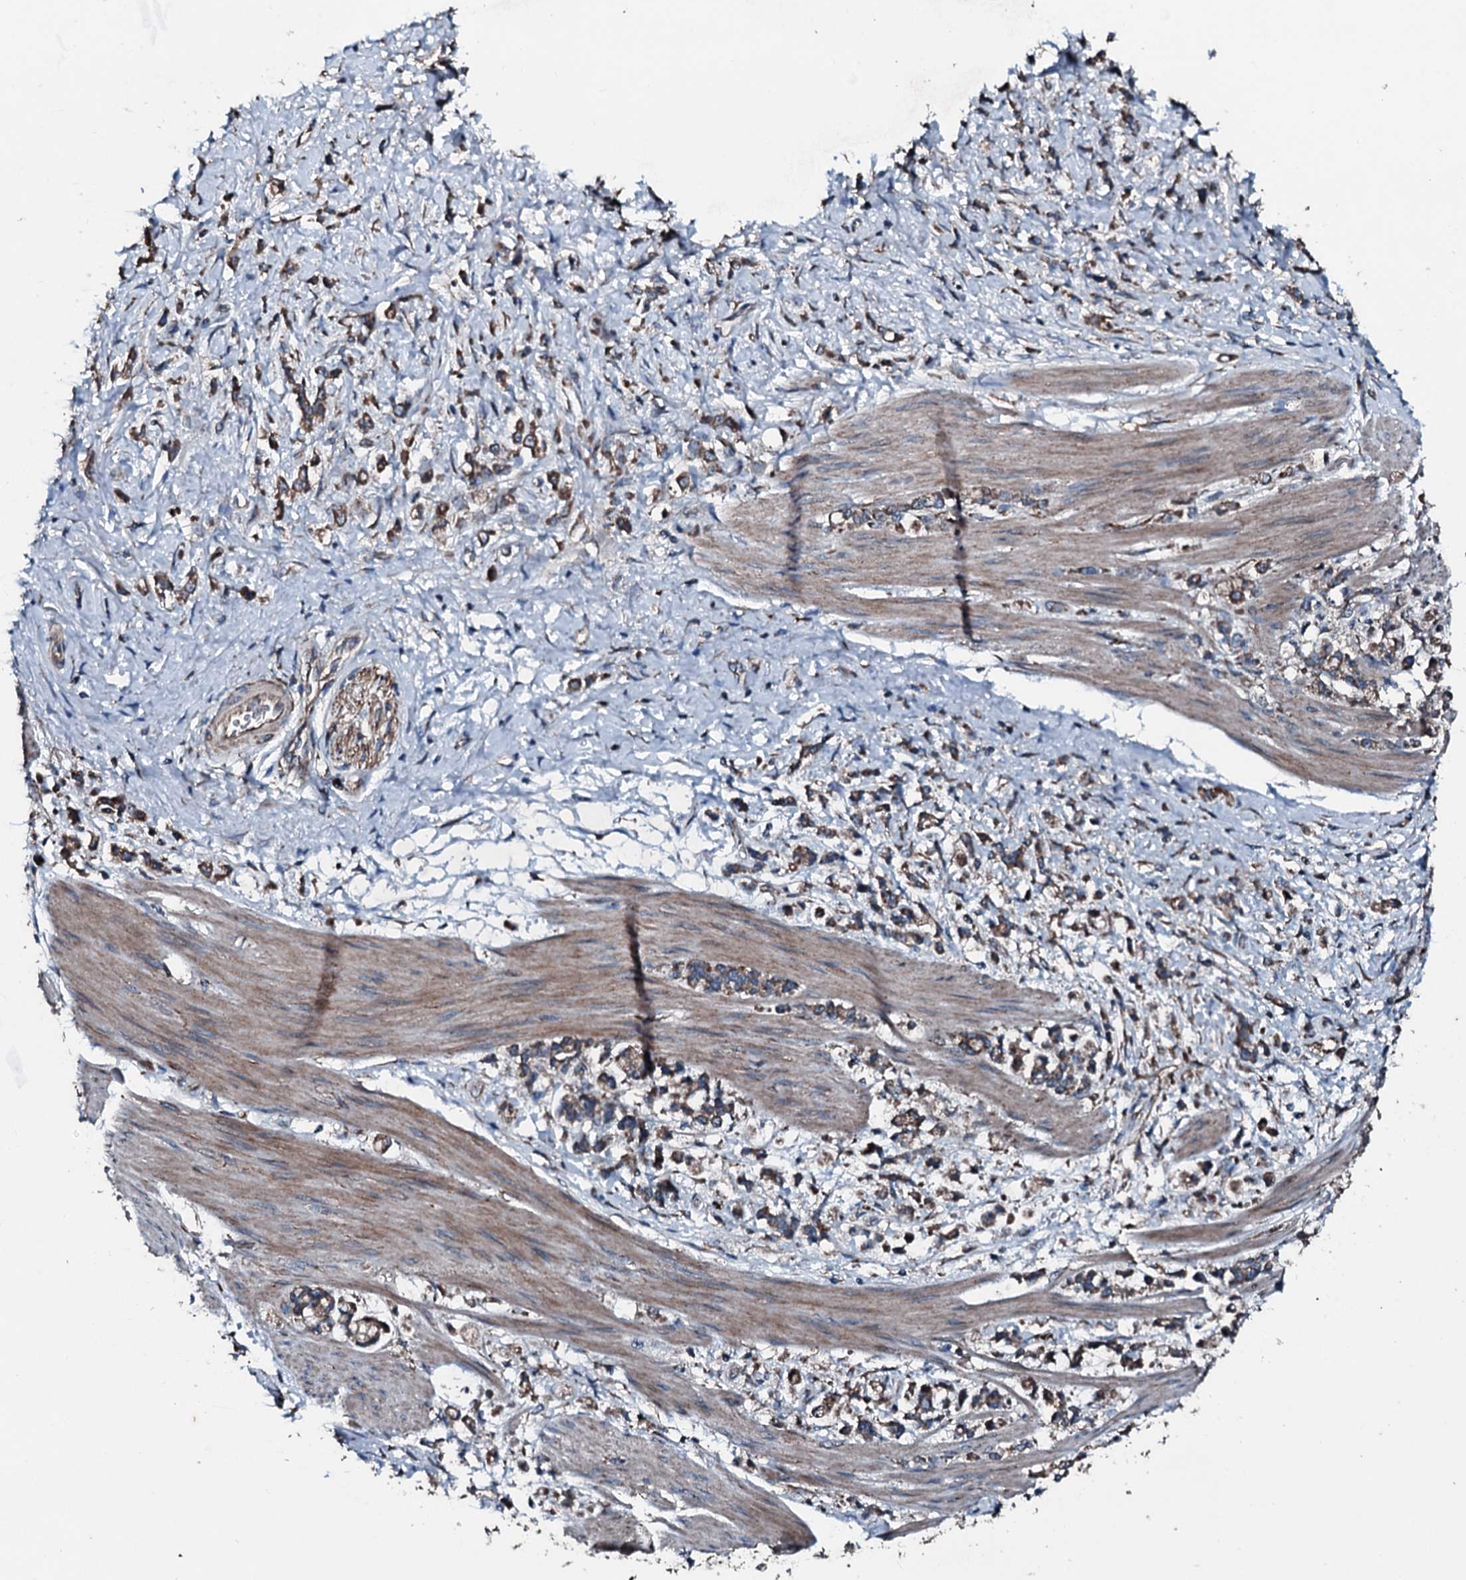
{"staining": {"intensity": "moderate", "quantity": ">75%", "location": "cytoplasmic/membranous"}, "tissue": "stomach cancer", "cell_type": "Tumor cells", "image_type": "cancer", "snomed": [{"axis": "morphology", "description": "Adenocarcinoma, NOS"}, {"axis": "topography", "description": "Stomach"}], "caption": "A brown stain highlights moderate cytoplasmic/membranous positivity of a protein in human stomach adenocarcinoma tumor cells.", "gene": "ACSS3", "patient": {"sex": "female", "age": 60}}